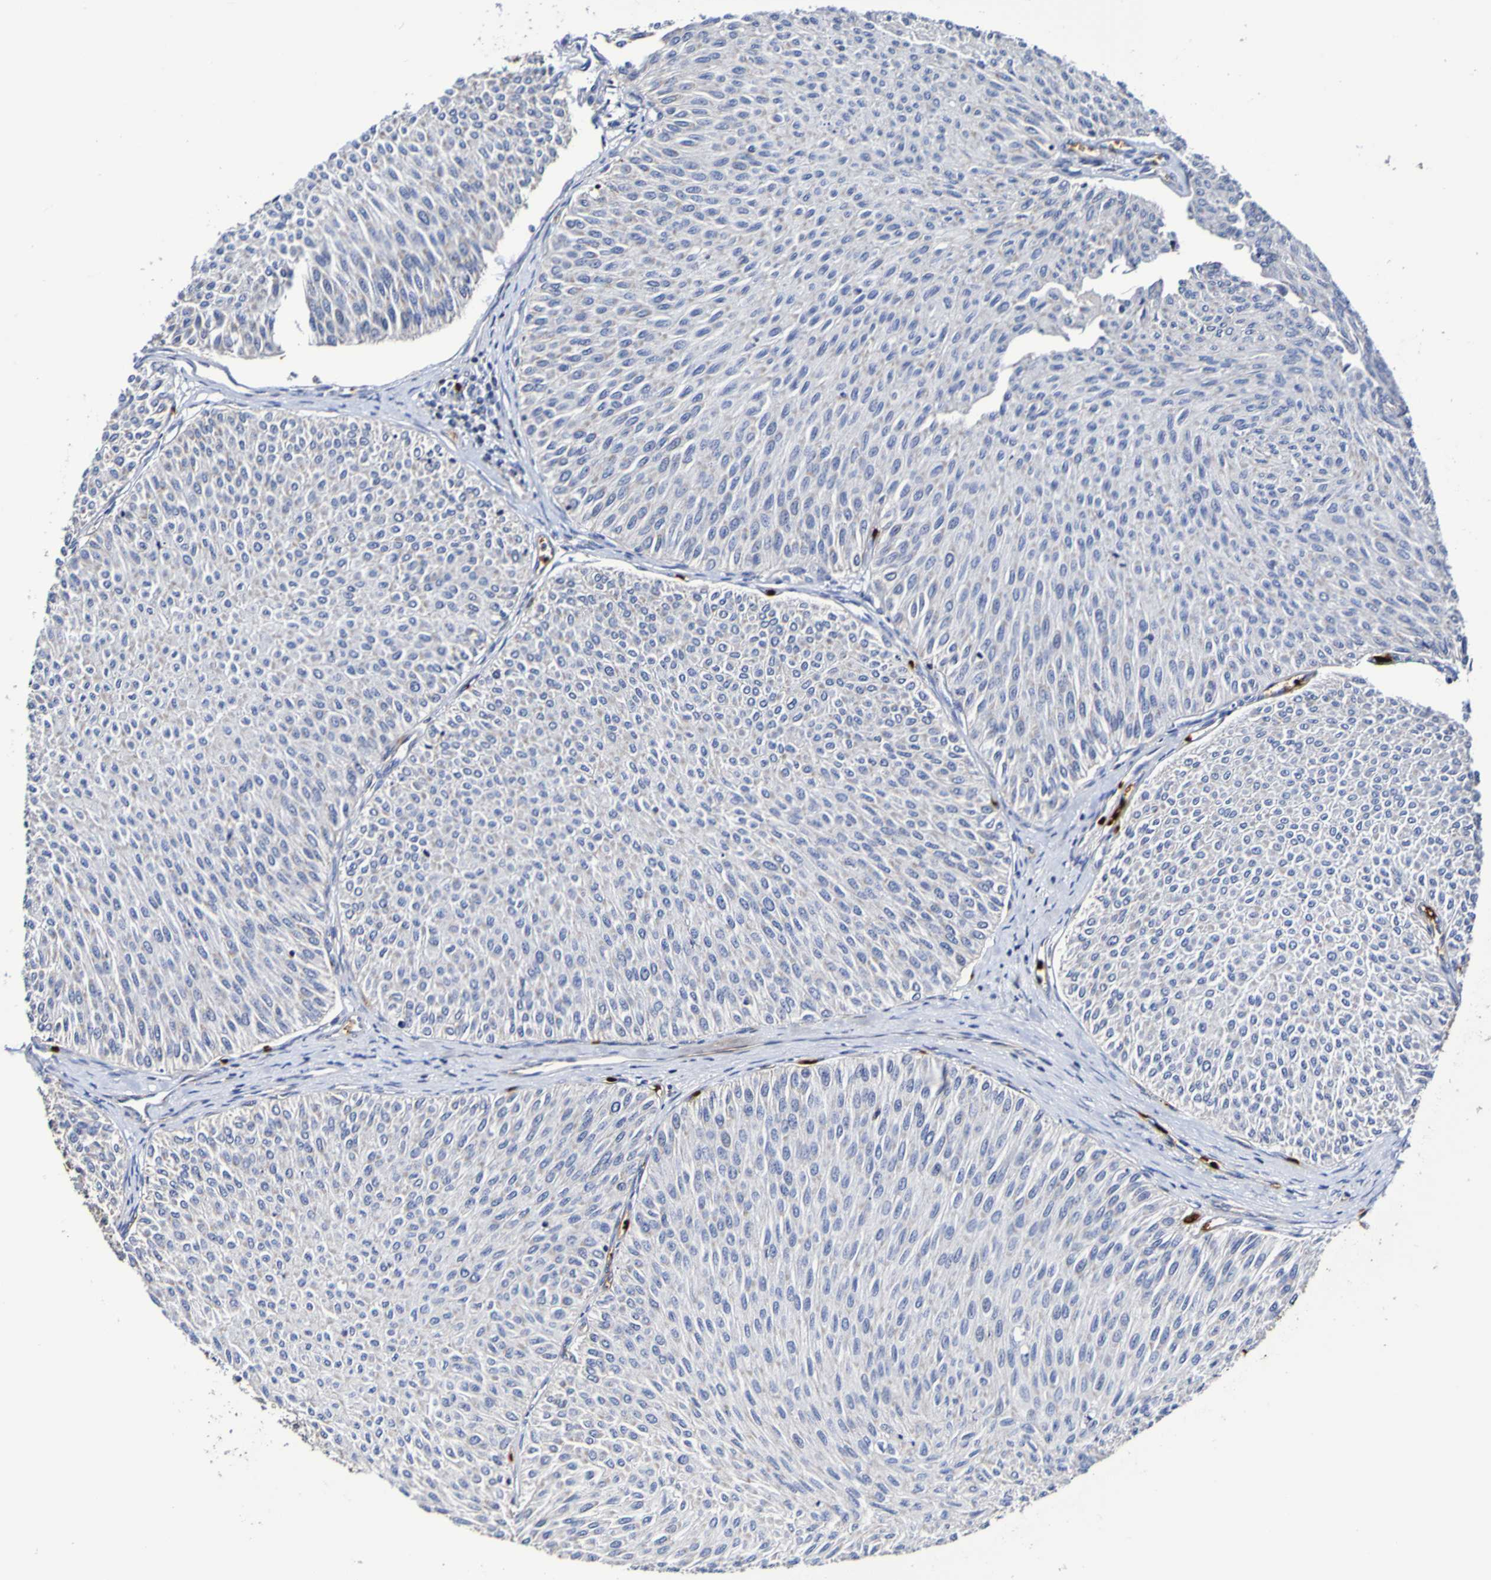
{"staining": {"intensity": "negative", "quantity": "none", "location": "none"}, "tissue": "urothelial cancer", "cell_type": "Tumor cells", "image_type": "cancer", "snomed": [{"axis": "morphology", "description": "Urothelial carcinoma, Low grade"}, {"axis": "topography", "description": "Urinary bladder"}], "caption": "Tumor cells show no significant expression in urothelial cancer. (DAB (3,3'-diaminobenzidine) immunohistochemistry, high magnification).", "gene": "WNT4", "patient": {"sex": "male", "age": 78}}